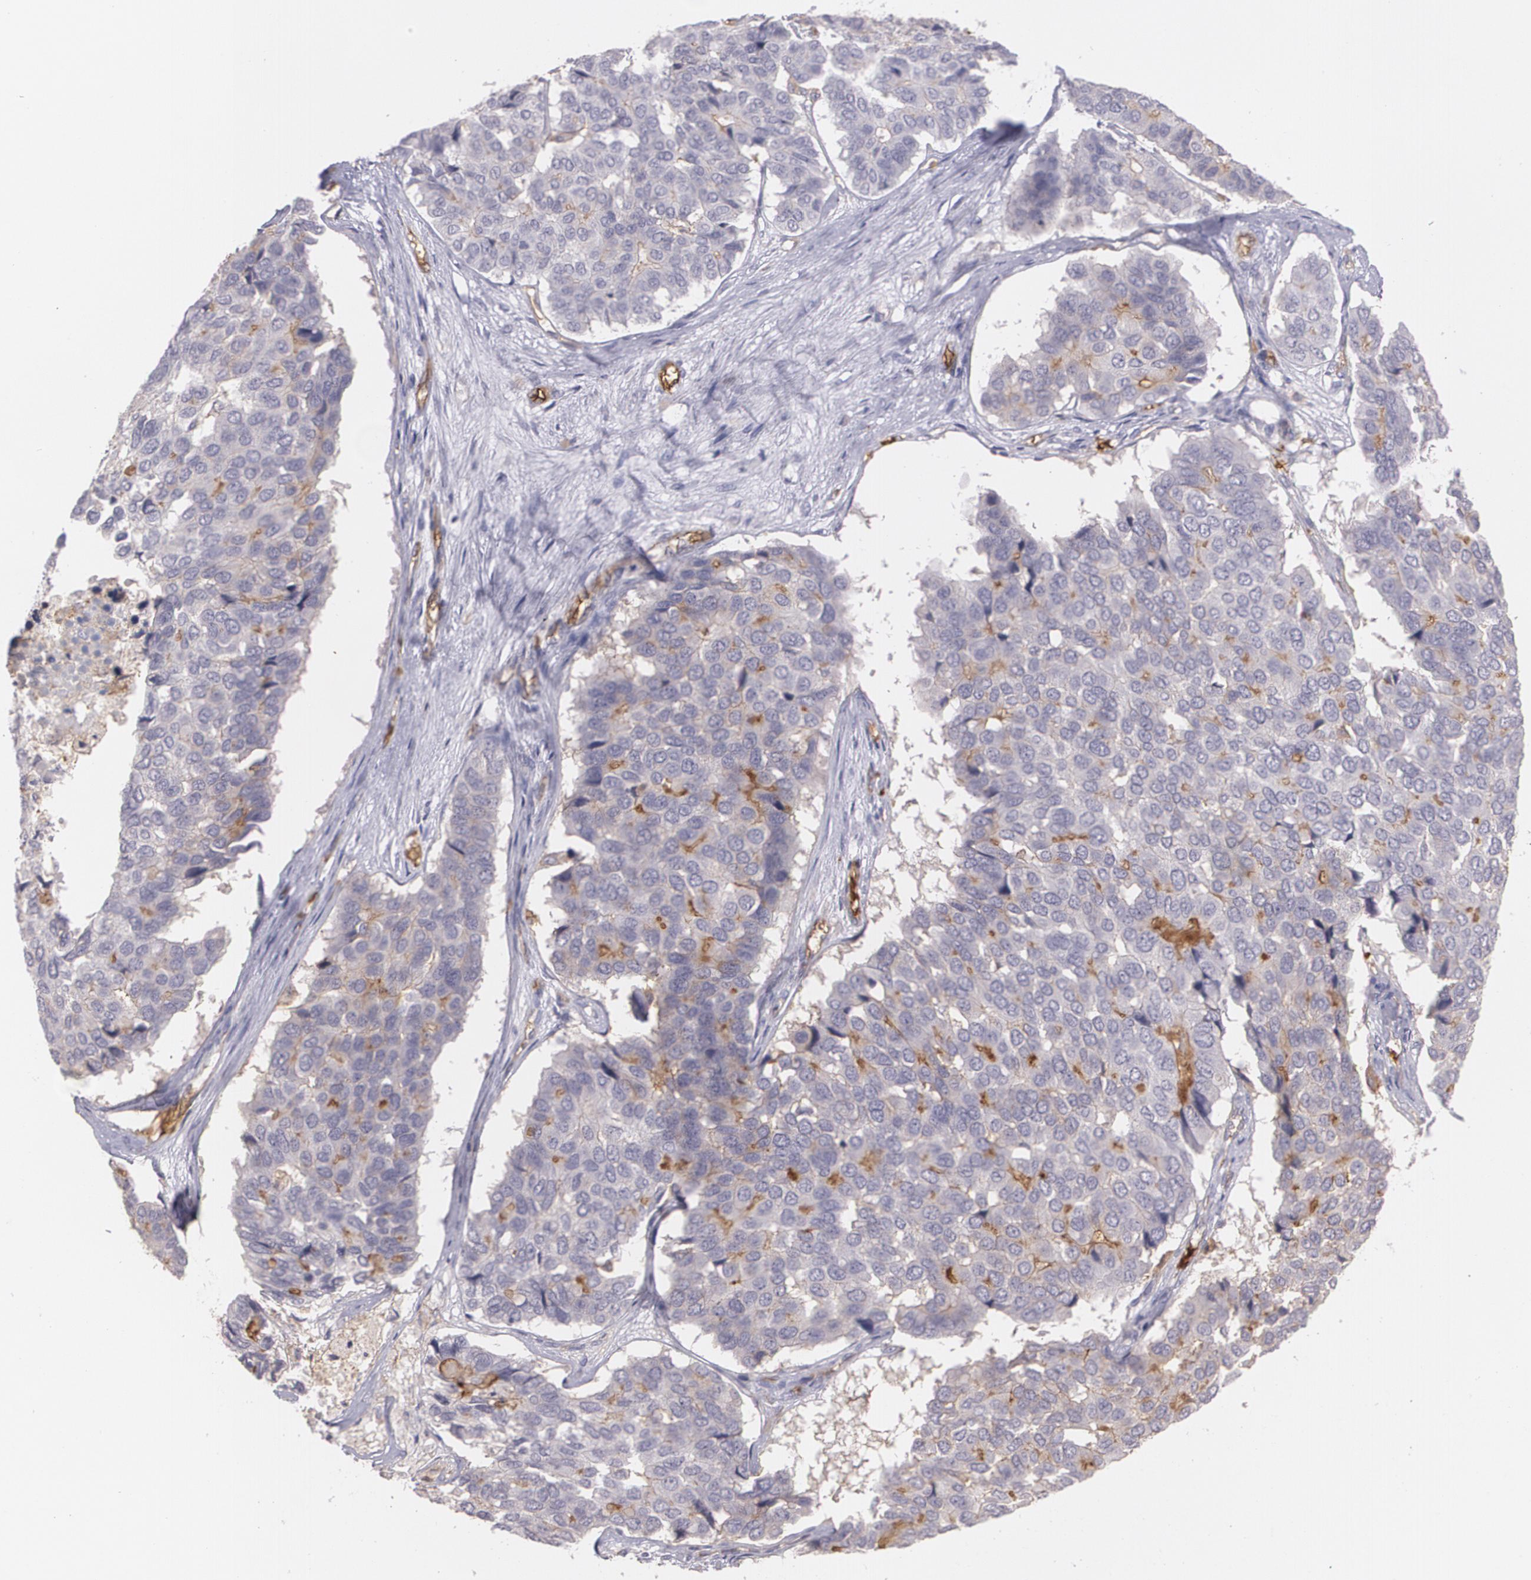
{"staining": {"intensity": "negative", "quantity": "none", "location": "none"}, "tissue": "pancreatic cancer", "cell_type": "Tumor cells", "image_type": "cancer", "snomed": [{"axis": "morphology", "description": "Adenocarcinoma, NOS"}, {"axis": "topography", "description": "Pancreas"}], "caption": "This is an IHC micrograph of pancreatic cancer. There is no positivity in tumor cells.", "gene": "ACE", "patient": {"sex": "male", "age": 50}}